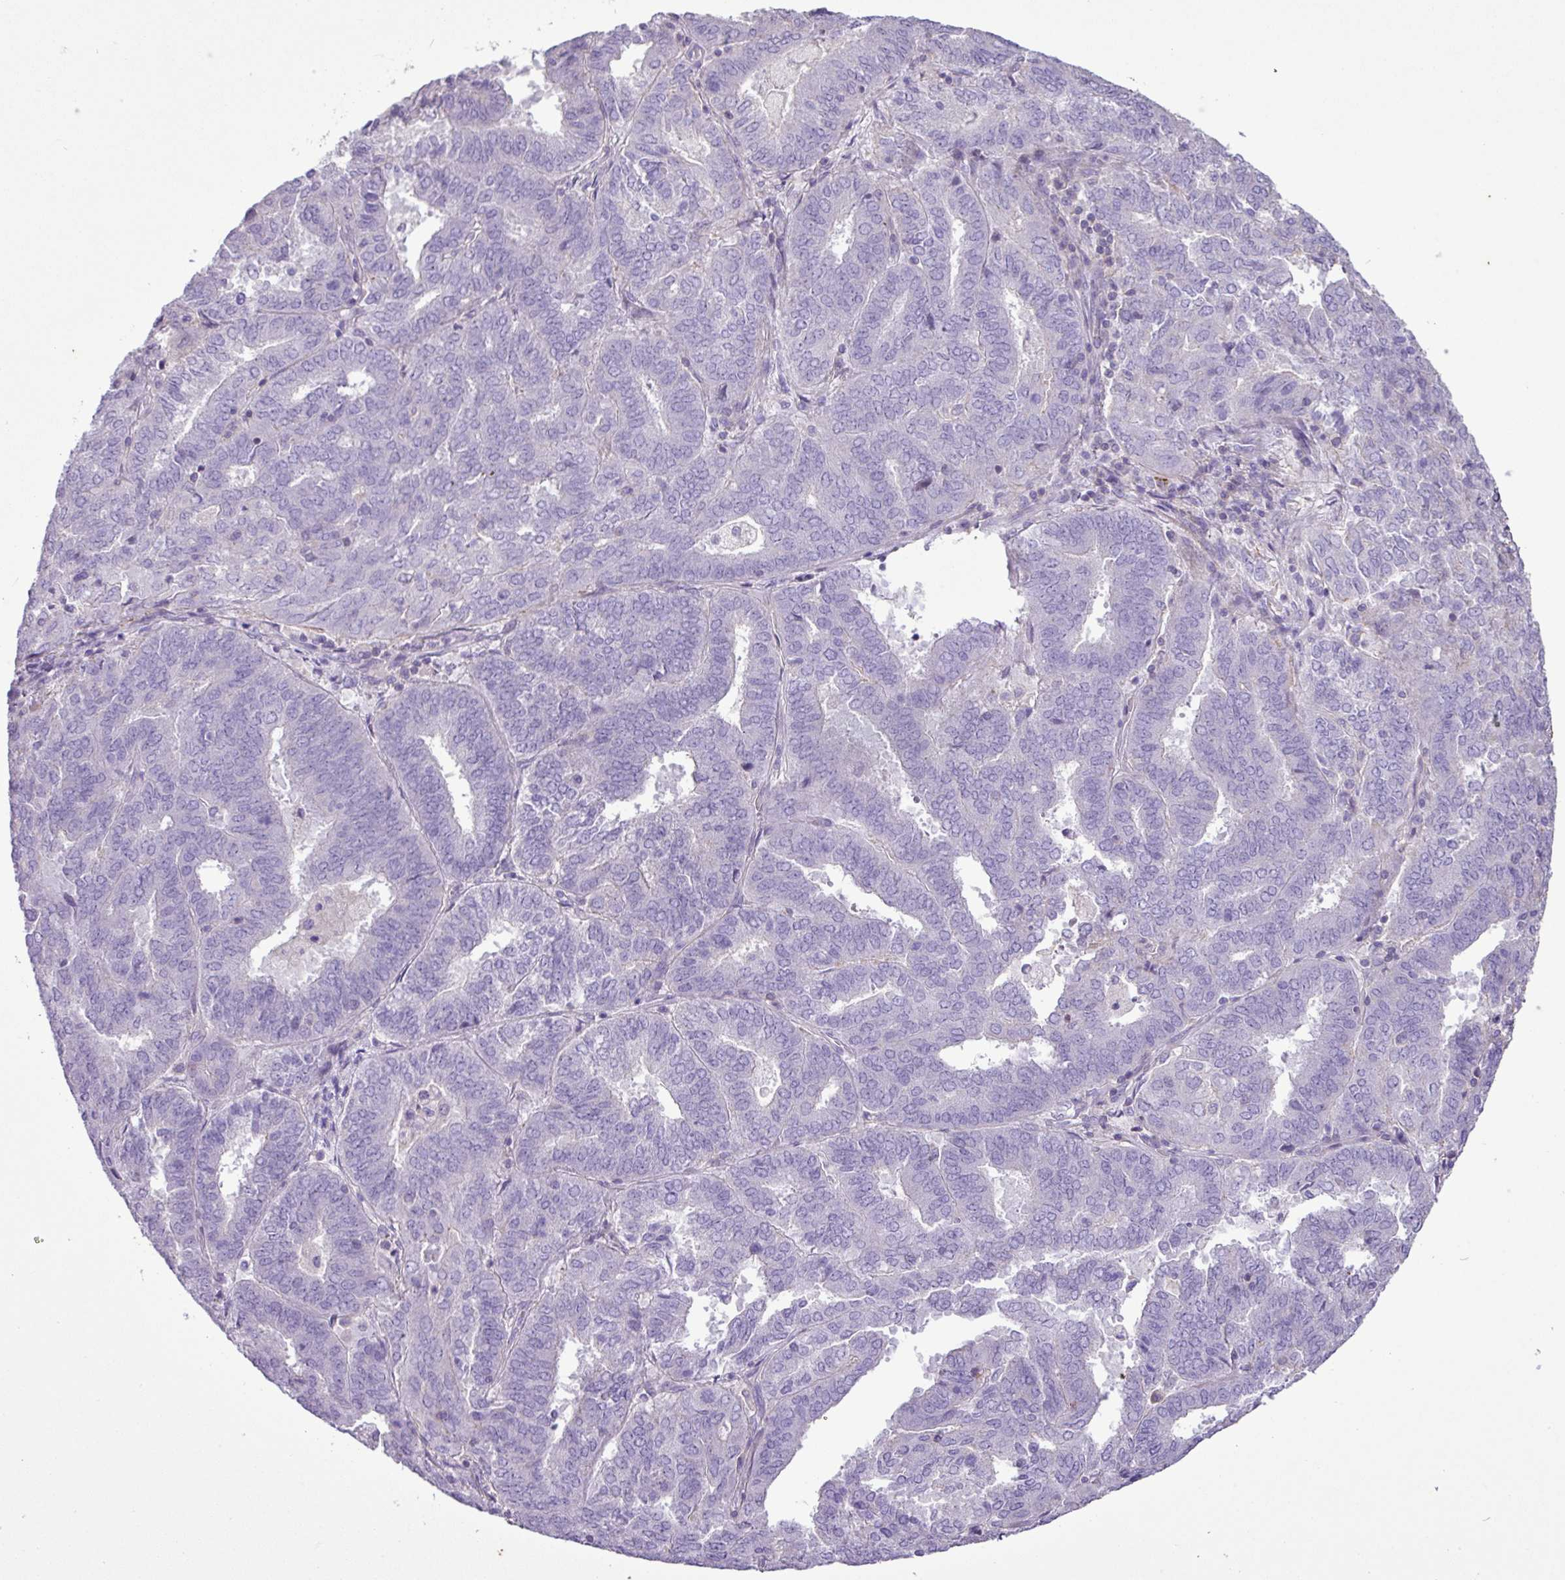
{"staining": {"intensity": "negative", "quantity": "none", "location": "none"}, "tissue": "endometrial cancer", "cell_type": "Tumor cells", "image_type": "cancer", "snomed": [{"axis": "morphology", "description": "Adenocarcinoma, NOS"}, {"axis": "topography", "description": "Endometrium"}], "caption": "There is no significant staining in tumor cells of endometrial adenocarcinoma. (DAB IHC with hematoxylin counter stain).", "gene": "ZNF334", "patient": {"sex": "female", "age": 72}}